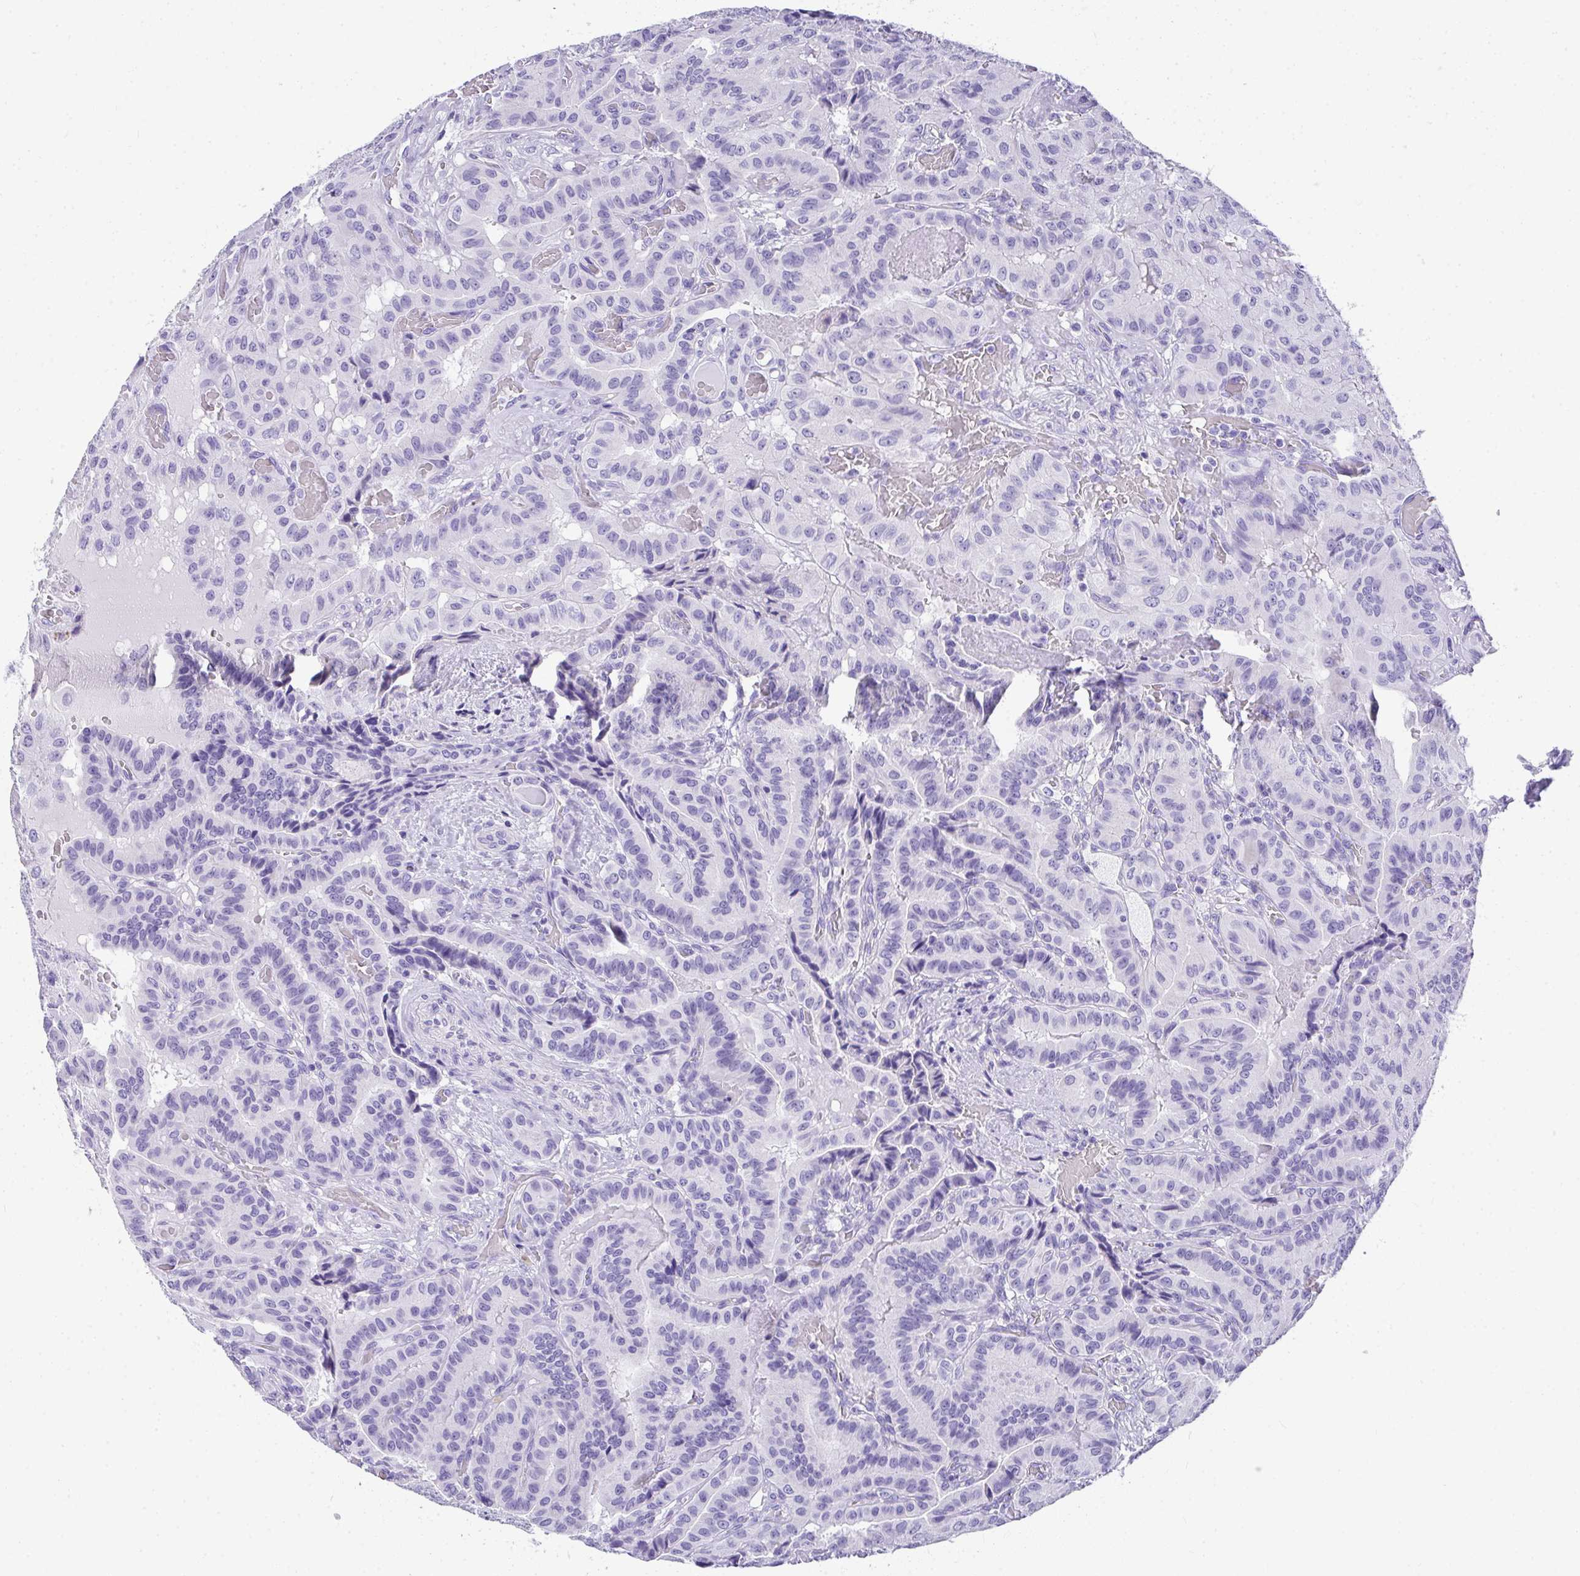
{"staining": {"intensity": "negative", "quantity": "none", "location": "none"}, "tissue": "thyroid cancer", "cell_type": "Tumor cells", "image_type": "cancer", "snomed": [{"axis": "morphology", "description": "Papillary adenocarcinoma, NOS"}, {"axis": "morphology", "description": "Papillary adenoma metastatic"}, {"axis": "topography", "description": "Thyroid gland"}], "caption": "A micrograph of human thyroid cancer is negative for staining in tumor cells.", "gene": "AVIL", "patient": {"sex": "male", "age": 87}}